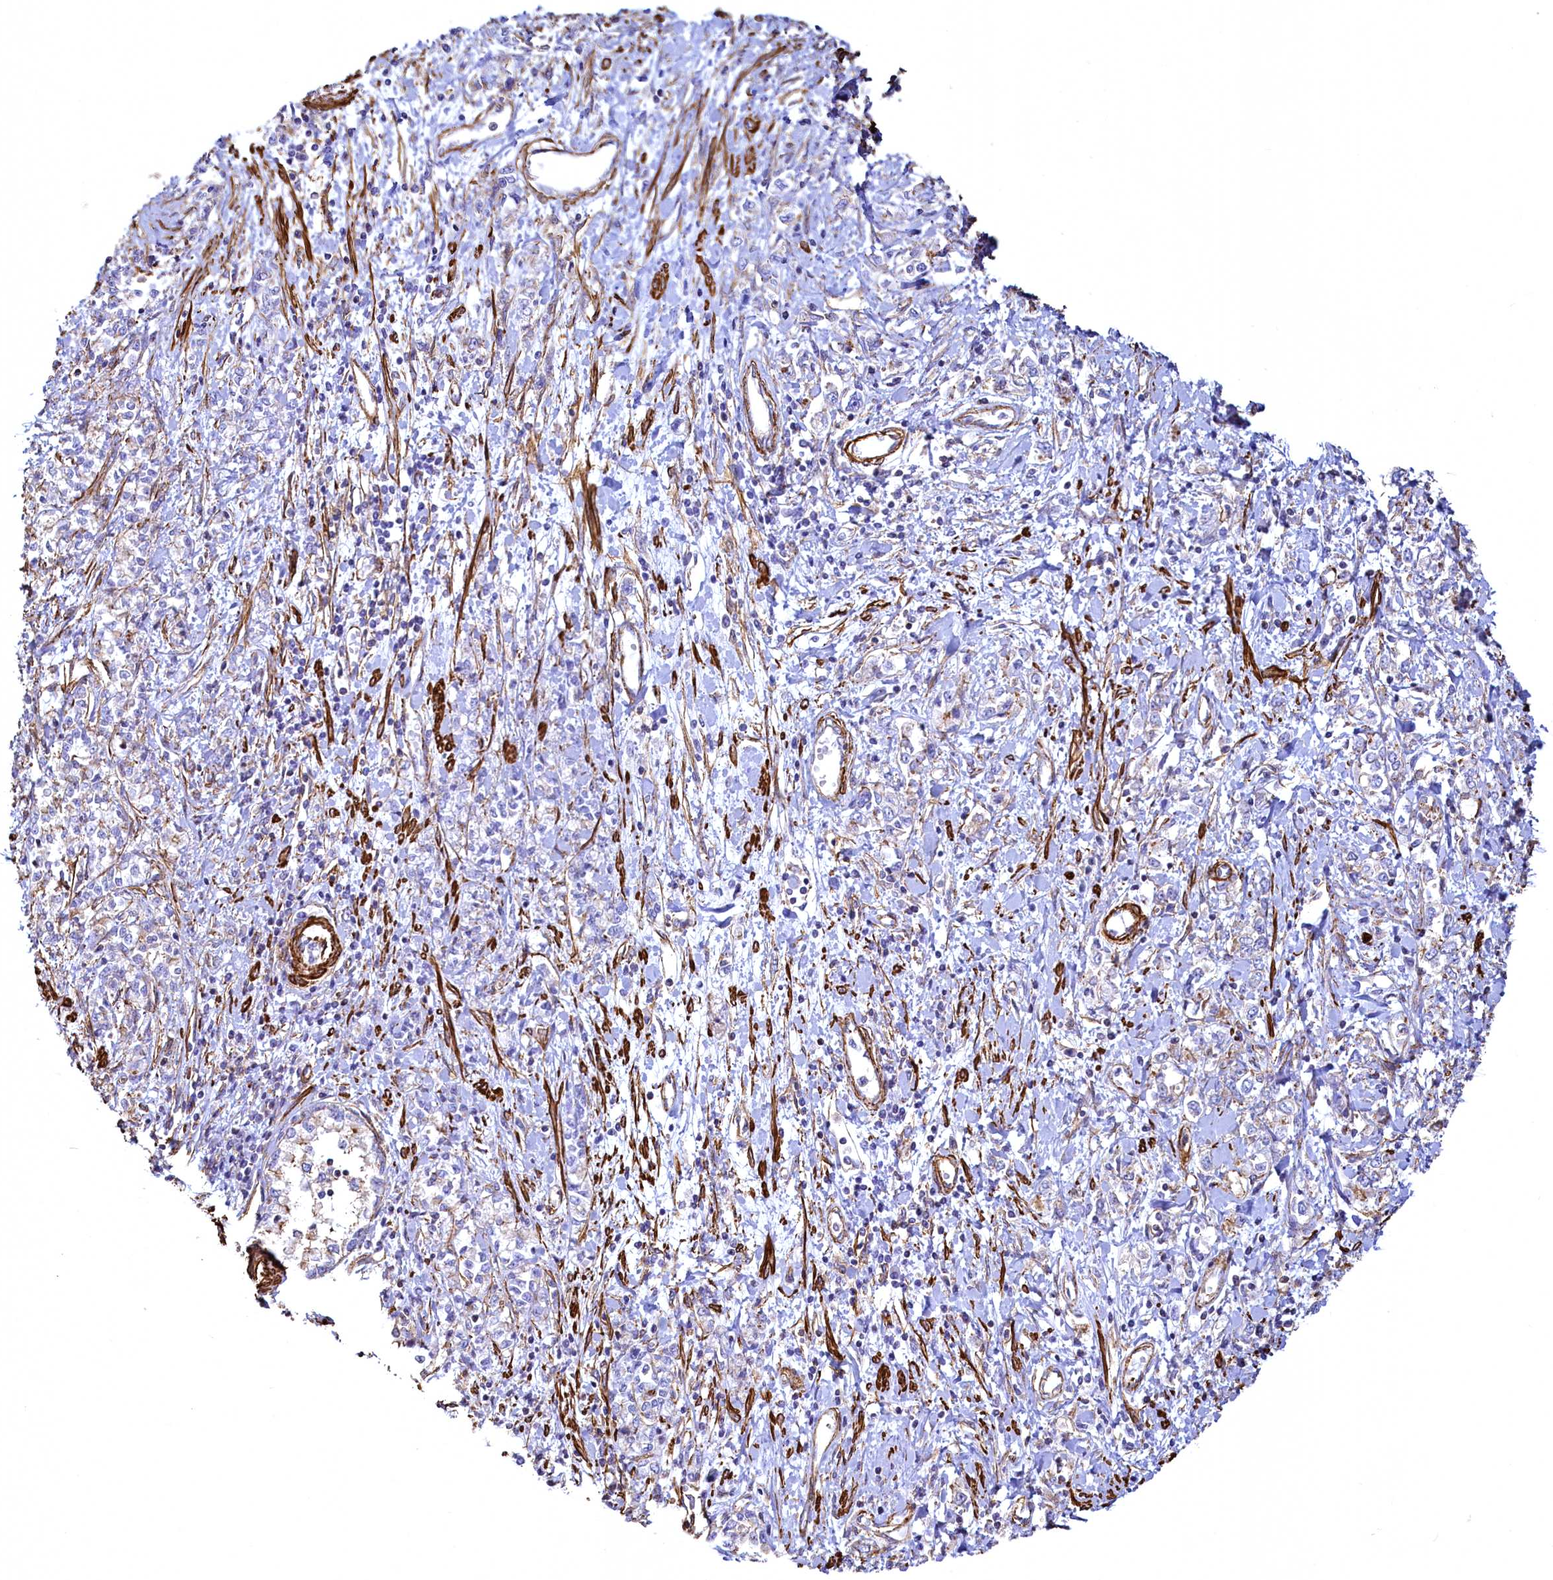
{"staining": {"intensity": "negative", "quantity": "none", "location": "none"}, "tissue": "stomach cancer", "cell_type": "Tumor cells", "image_type": "cancer", "snomed": [{"axis": "morphology", "description": "Adenocarcinoma, NOS"}, {"axis": "topography", "description": "Stomach"}], "caption": "Photomicrograph shows no protein expression in tumor cells of stomach cancer tissue.", "gene": "THBS1", "patient": {"sex": "female", "age": 76}}